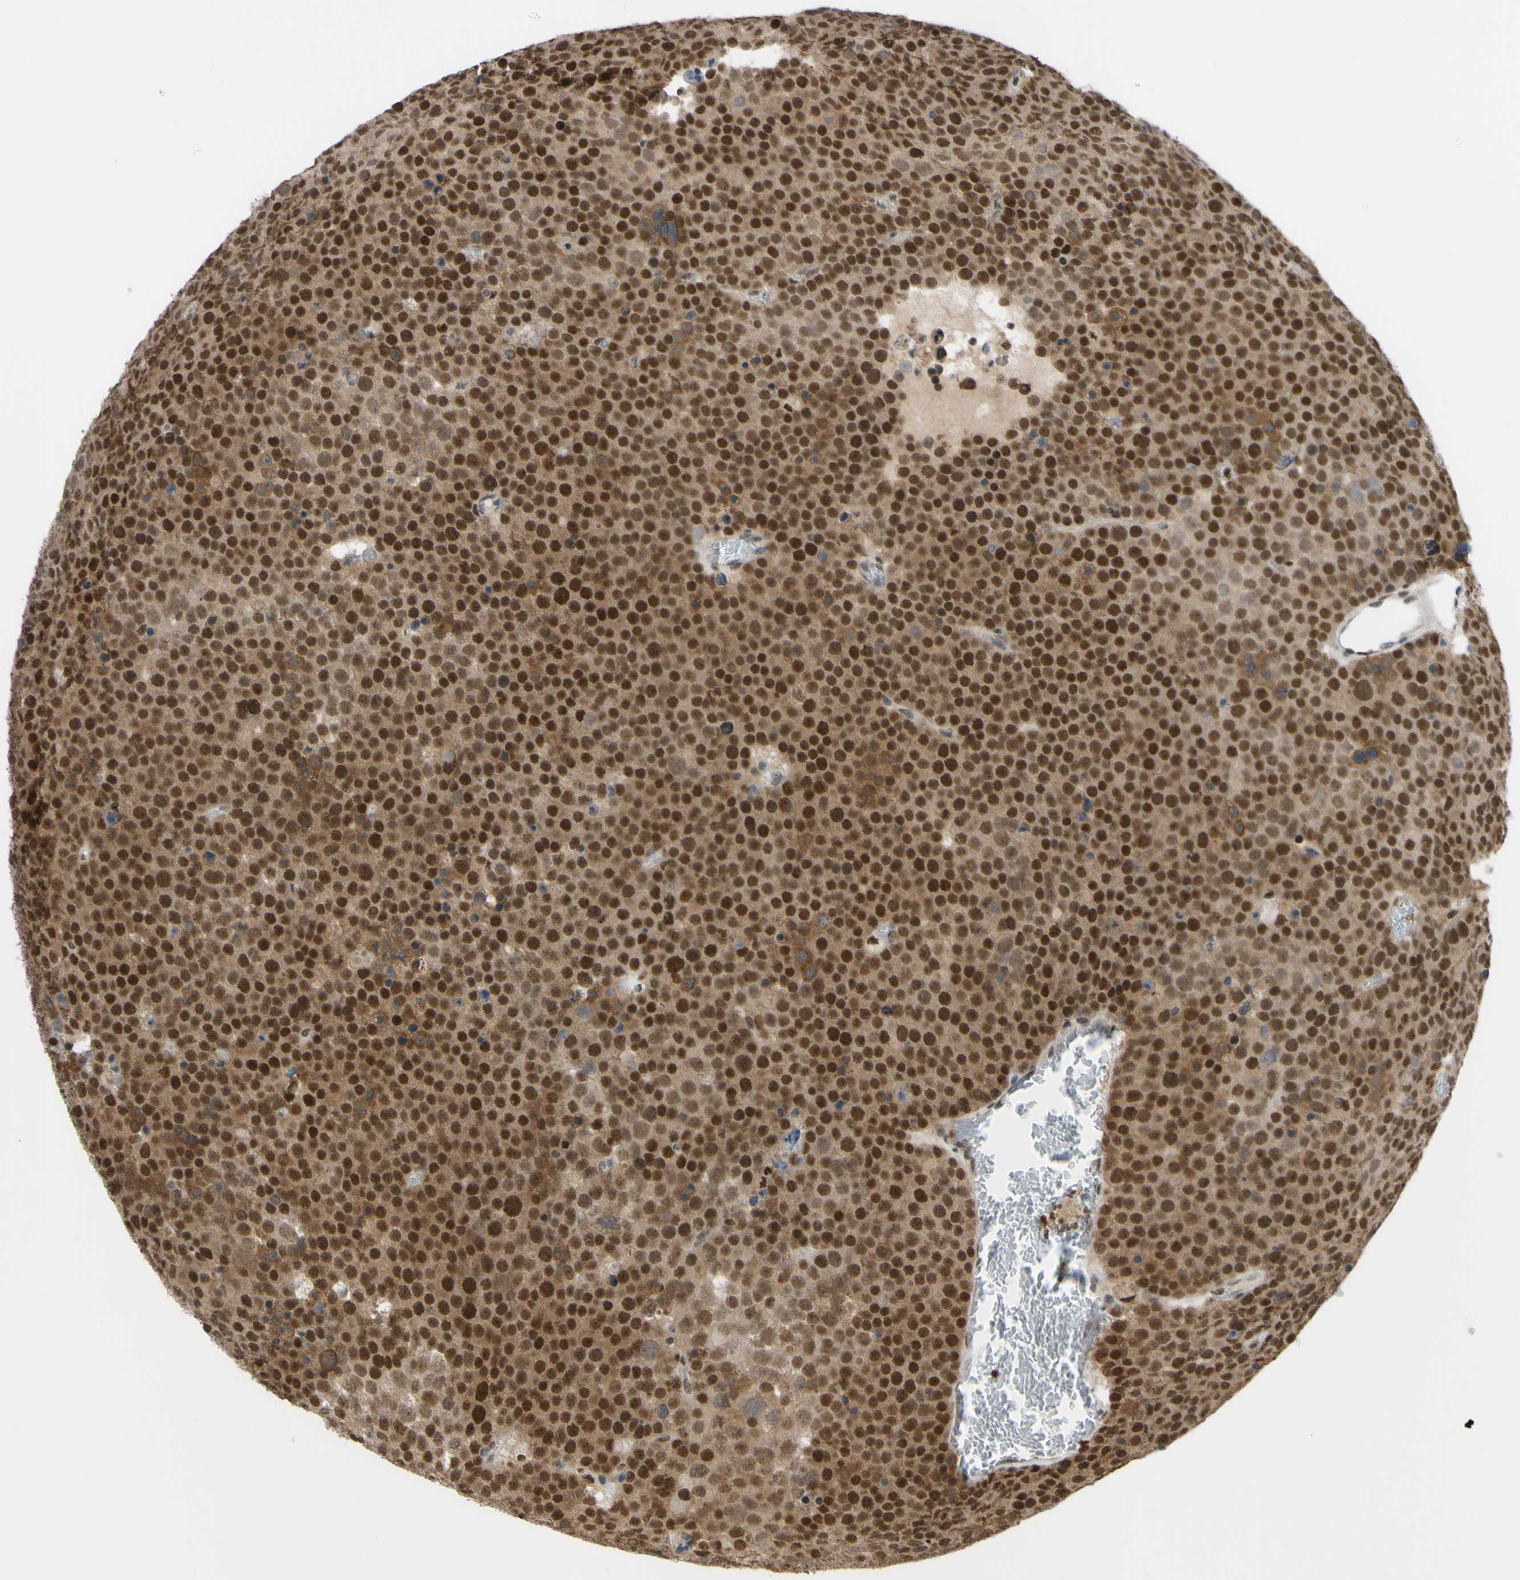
{"staining": {"intensity": "strong", "quantity": ">75%", "location": "cytoplasmic/membranous,nuclear"}, "tissue": "testis cancer", "cell_type": "Tumor cells", "image_type": "cancer", "snomed": [{"axis": "morphology", "description": "Seminoma, NOS"}, {"axis": "topography", "description": "Testis"}], "caption": "Protein staining of testis cancer tissue displays strong cytoplasmic/membranous and nuclear positivity in about >75% of tumor cells.", "gene": "FKBP5", "patient": {"sex": "male", "age": 71}}